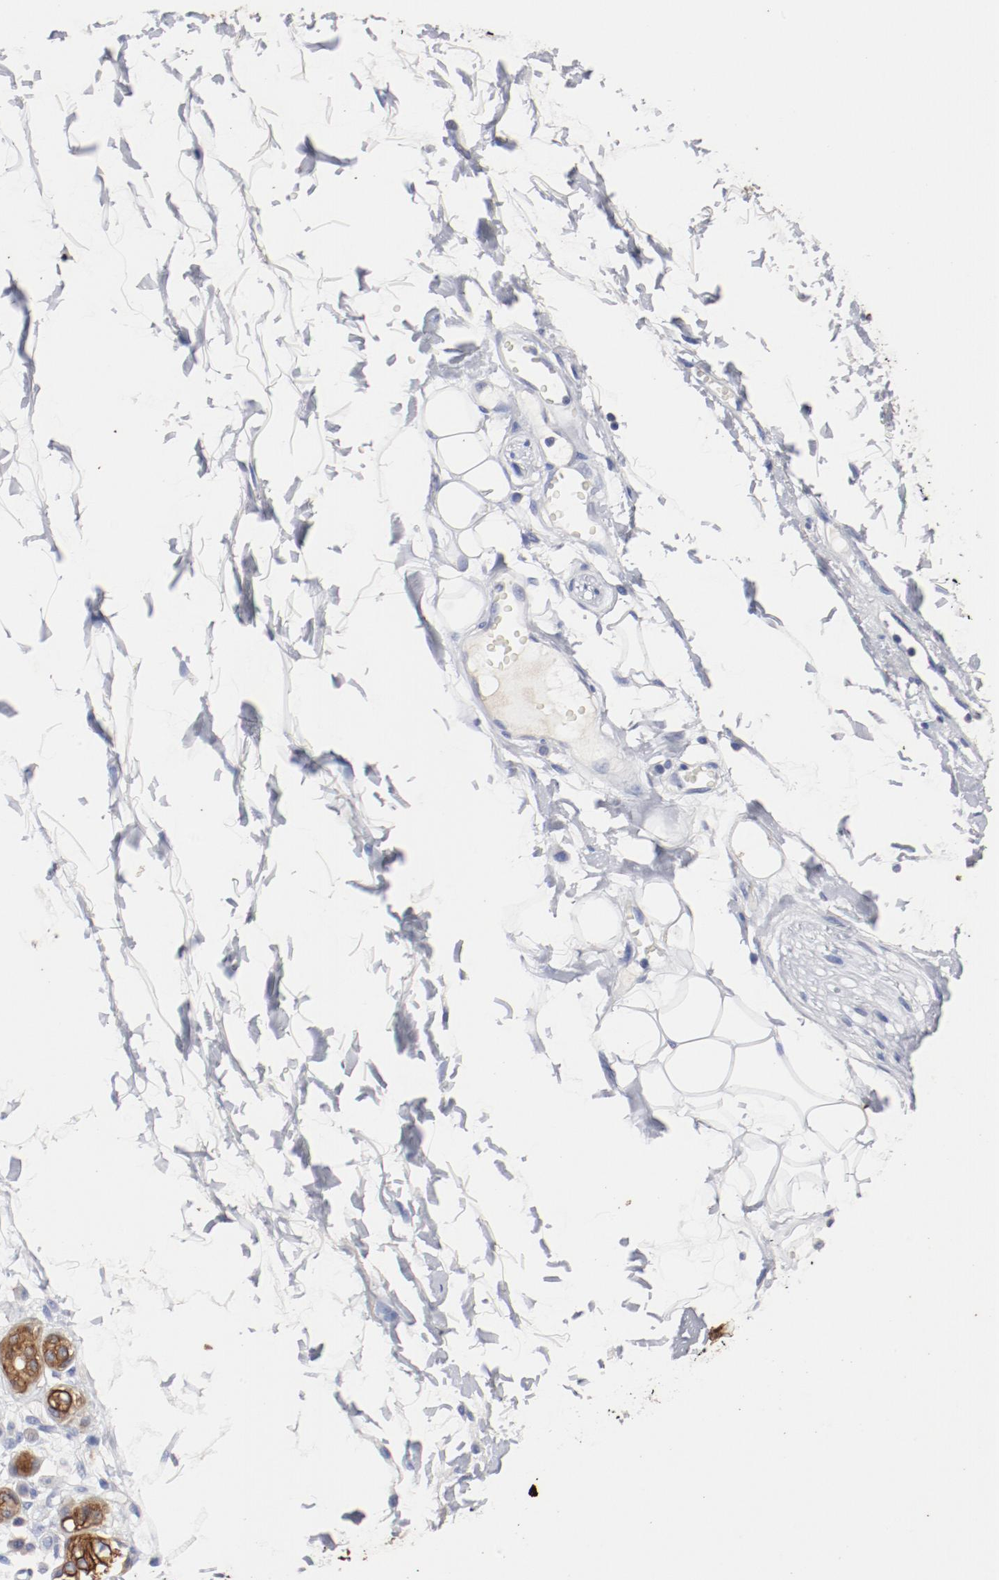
{"staining": {"intensity": "negative", "quantity": "none", "location": "none"}, "tissue": "adipose tissue", "cell_type": "Adipocytes", "image_type": "normal", "snomed": [{"axis": "morphology", "description": "Normal tissue, NOS"}, {"axis": "morphology", "description": "Inflammation, NOS"}, {"axis": "topography", "description": "Vascular tissue"}, {"axis": "topography", "description": "Salivary gland"}], "caption": "DAB immunohistochemical staining of unremarkable adipose tissue shows no significant staining in adipocytes.", "gene": "TSPAN6", "patient": {"sex": "female", "age": 75}}